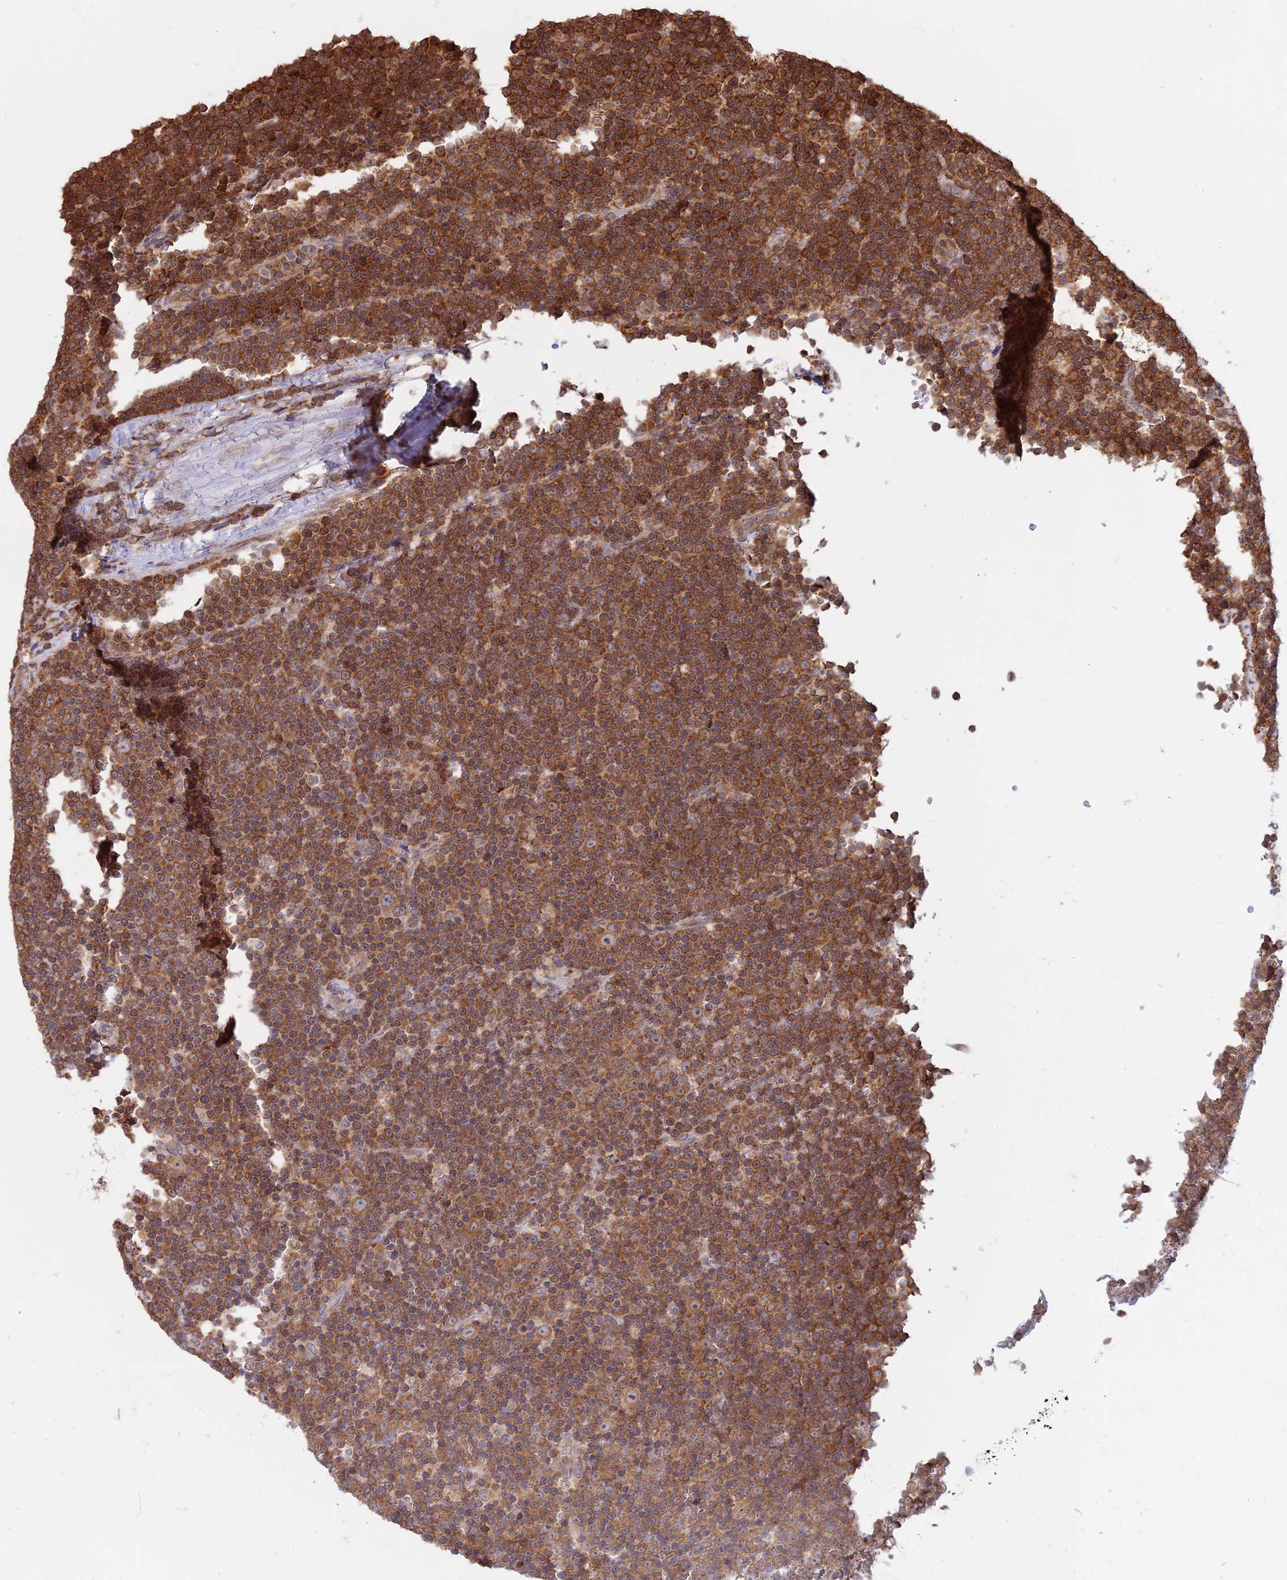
{"staining": {"intensity": "moderate", "quantity": ">75%", "location": "cytoplasmic/membranous"}, "tissue": "lymphoma", "cell_type": "Tumor cells", "image_type": "cancer", "snomed": [{"axis": "morphology", "description": "Malignant lymphoma, non-Hodgkin's type, Low grade"}, {"axis": "topography", "description": "Lymph node"}], "caption": "Immunohistochemistry (IHC) (DAB (3,3'-diaminobenzidine)) staining of human low-grade malignant lymphoma, non-Hodgkin's type exhibits moderate cytoplasmic/membranous protein staining in about >75% of tumor cells.", "gene": "RPL26", "patient": {"sex": "female", "age": 67}}